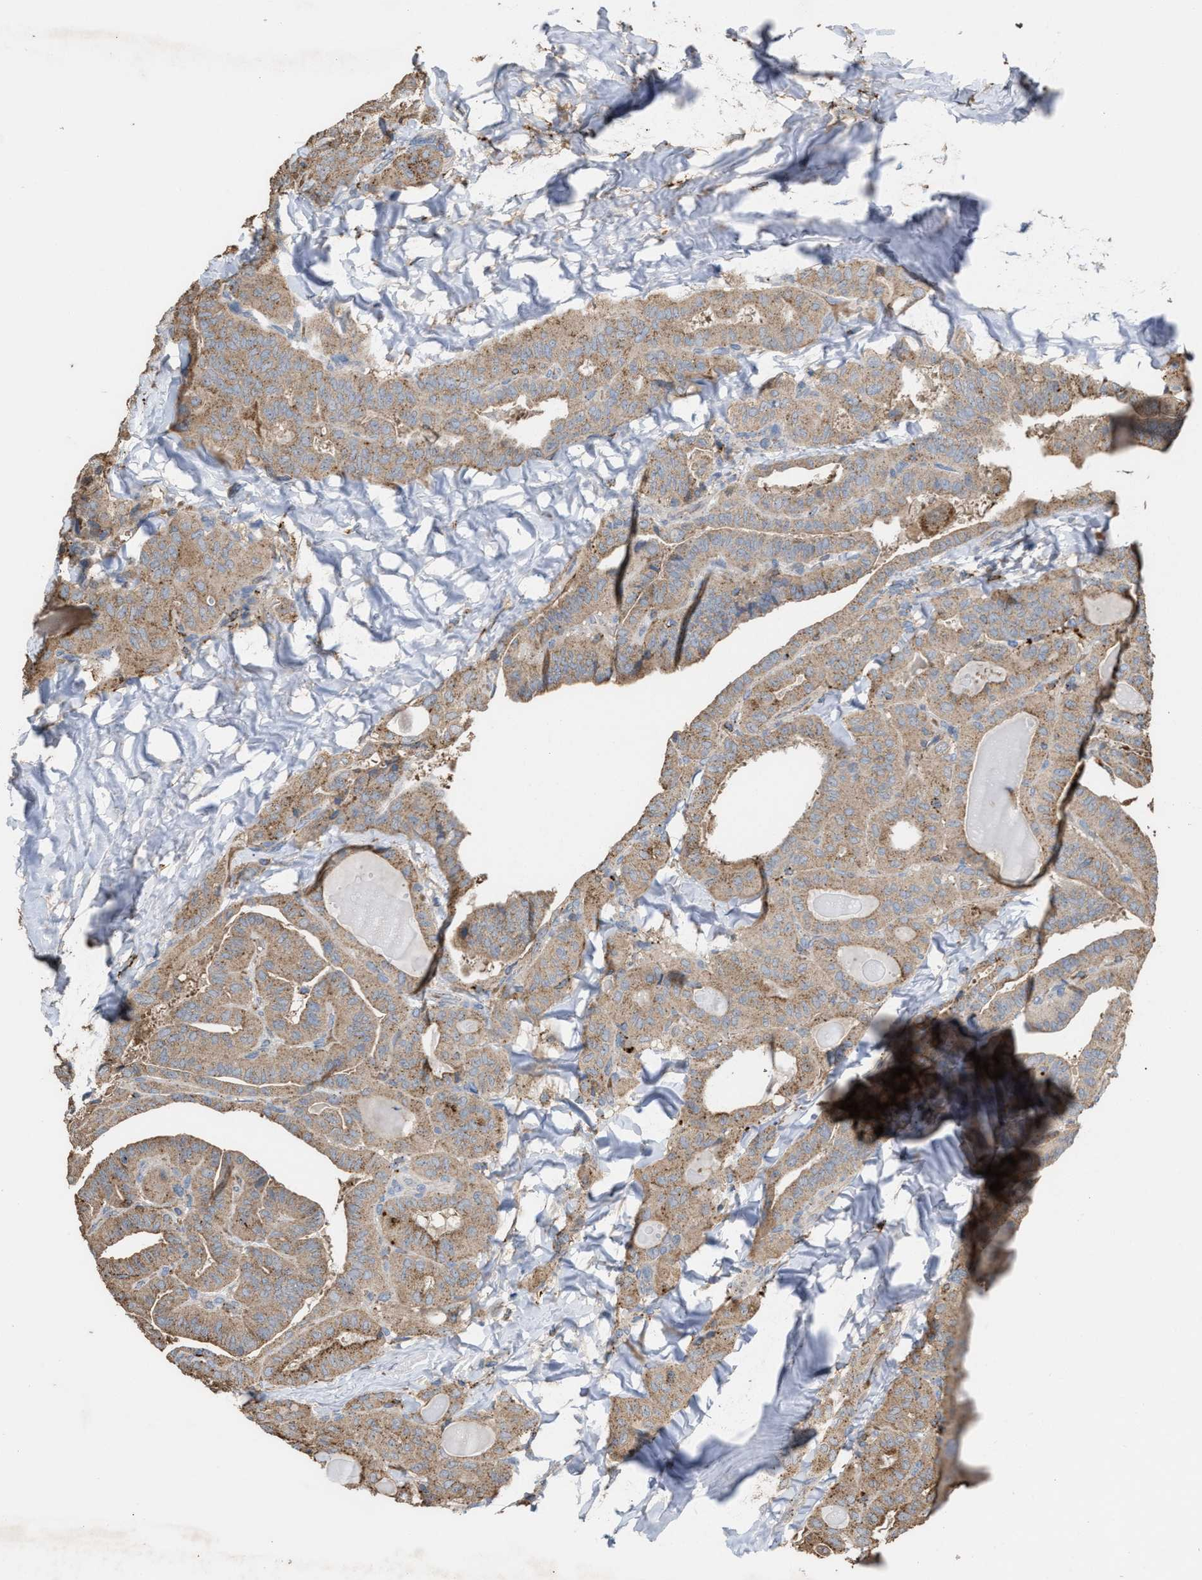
{"staining": {"intensity": "weak", "quantity": ">75%", "location": "cytoplasmic/membranous"}, "tissue": "thyroid cancer", "cell_type": "Tumor cells", "image_type": "cancer", "snomed": [{"axis": "morphology", "description": "Papillary adenocarcinoma, NOS"}, {"axis": "topography", "description": "Thyroid gland"}], "caption": "Thyroid papillary adenocarcinoma stained with immunohistochemistry shows weak cytoplasmic/membranous expression in about >75% of tumor cells.", "gene": "ELMO3", "patient": {"sex": "male", "age": 77}}